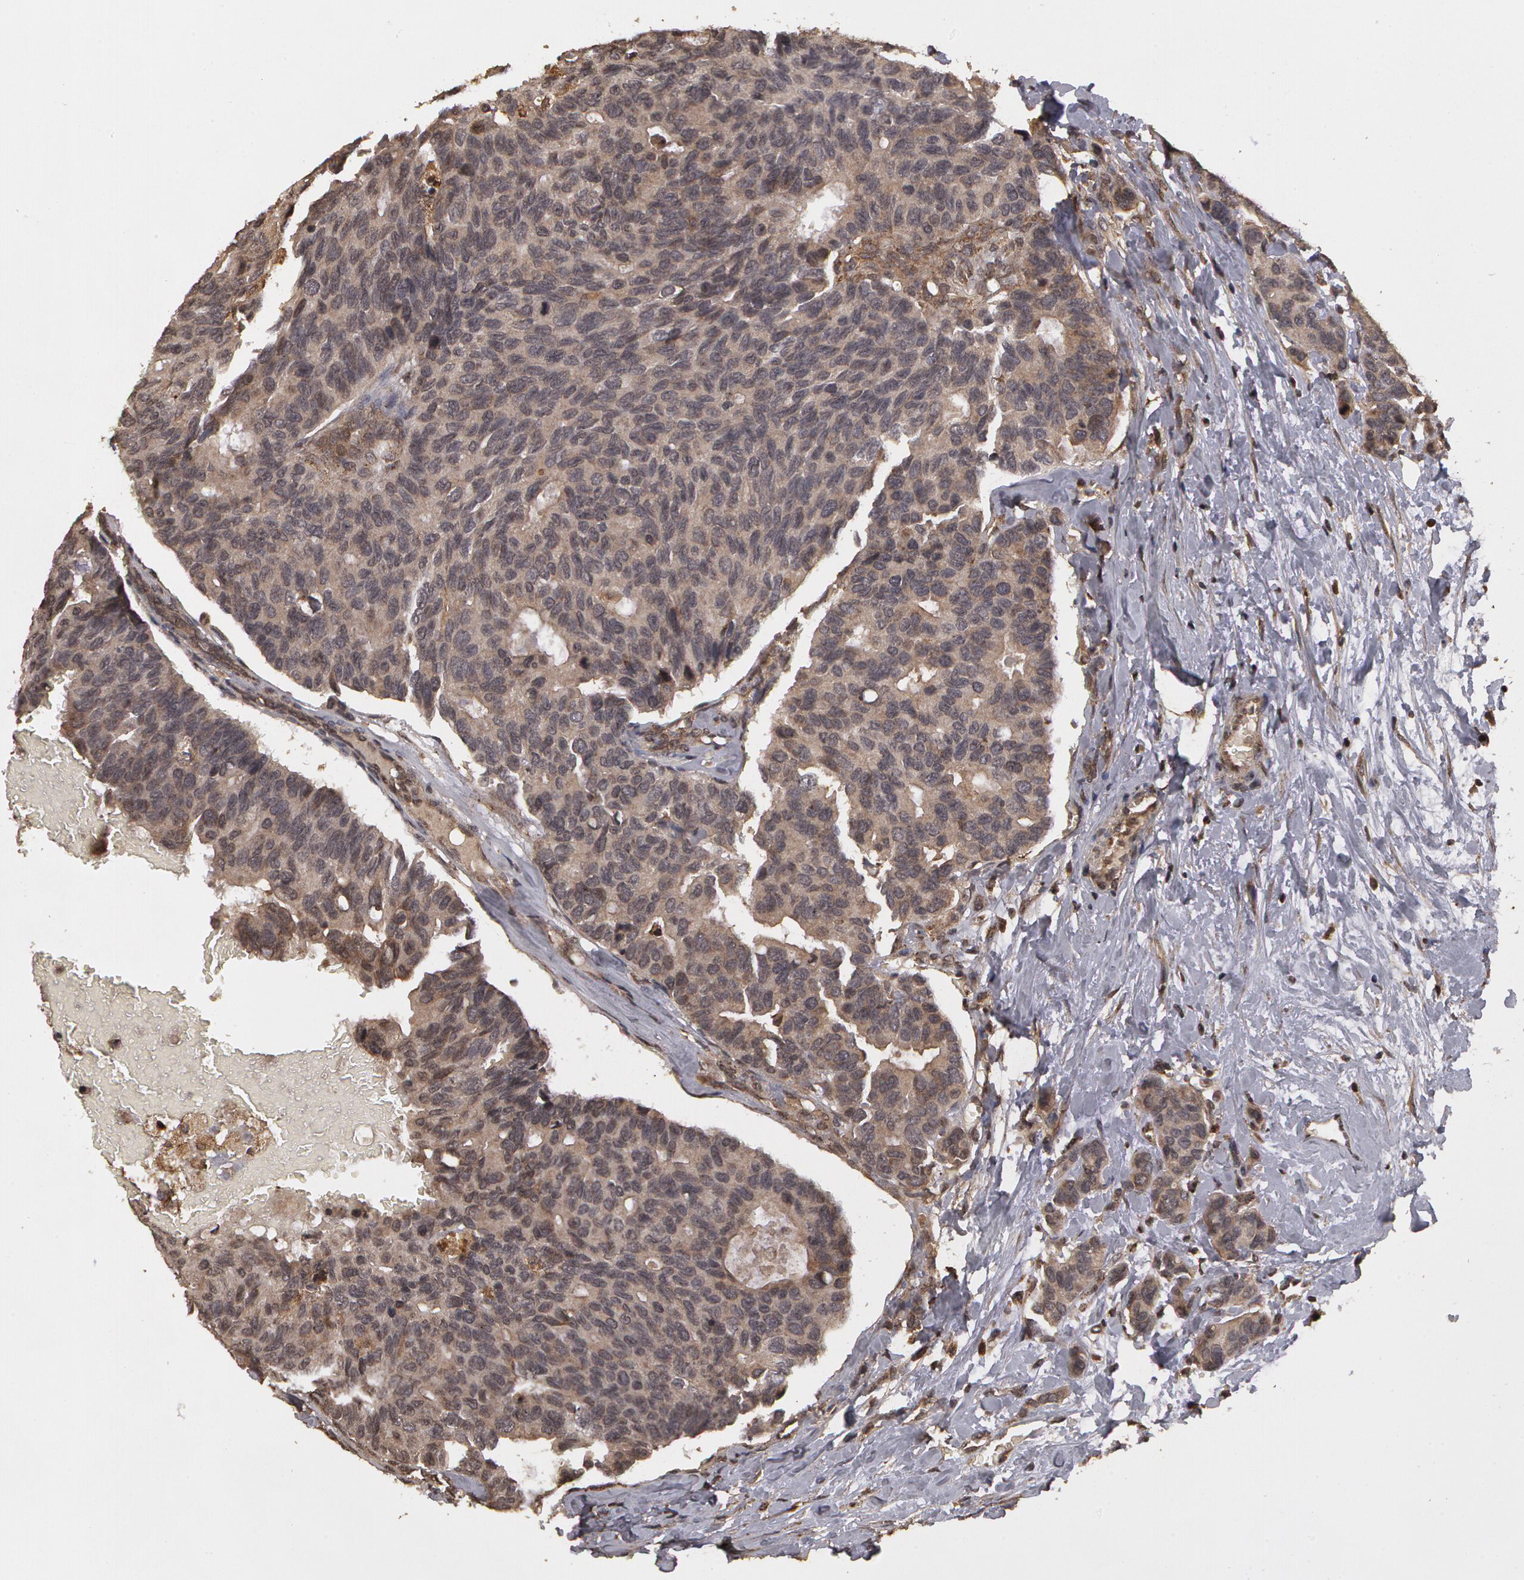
{"staining": {"intensity": "weak", "quantity": ">75%", "location": "cytoplasmic/membranous"}, "tissue": "breast cancer", "cell_type": "Tumor cells", "image_type": "cancer", "snomed": [{"axis": "morphology", "description": "Duct carcinoma"}, {"axis": "topography", "description": "Breast"}], "caption": "The micrograph demonstrates staining of breast cancer, revealing weak cytoplasmic/membranous protein positivity (brown color) within tumor cells. The staining was performed using DAB (3,3'-diaminobenzidine), with brown indicating positive protein expression. Nuclei are stained blue with hematoxylin.", "gene": "CALR", "patient": {"sex": "female", "age": 69}}